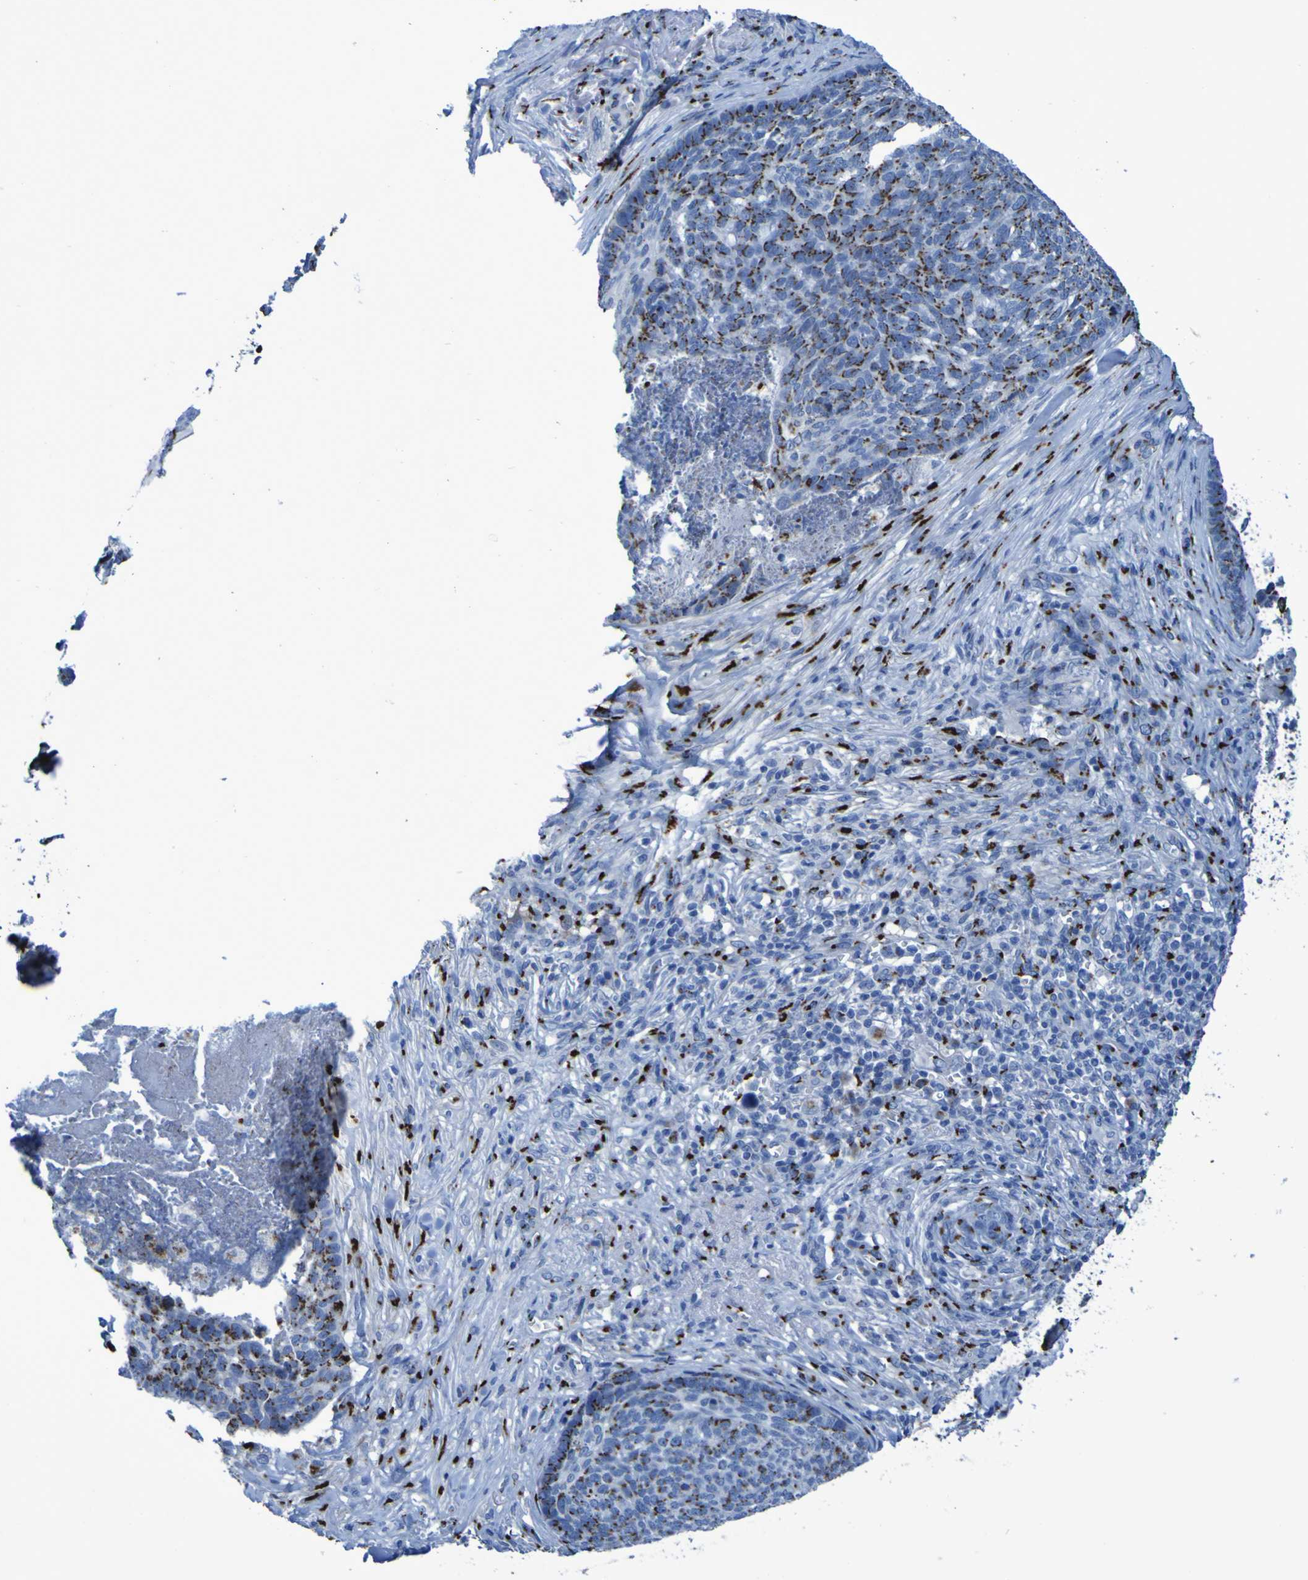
{"staining": {"intensity": "strong", "quantity": ">75%", "location": "cytoplasmic/membranous"}, "tissue": "skin cancer", "cell_type": "Tumor cells", "image_type": "cancer", "snomed": [{"axis": "morphology", "description": "Basal cell carcinoma"}, {"axis": "topography", "description": "Skin"}], "caption": "About >75% of tumor cells in human basal cell carcinoma (skin) display strong cytoplasmic/membranous protein staining as visualized by brown immunohistochemical staining.", "gene": "GOLM1", "patient": {"sex": "male", "age": 84}}